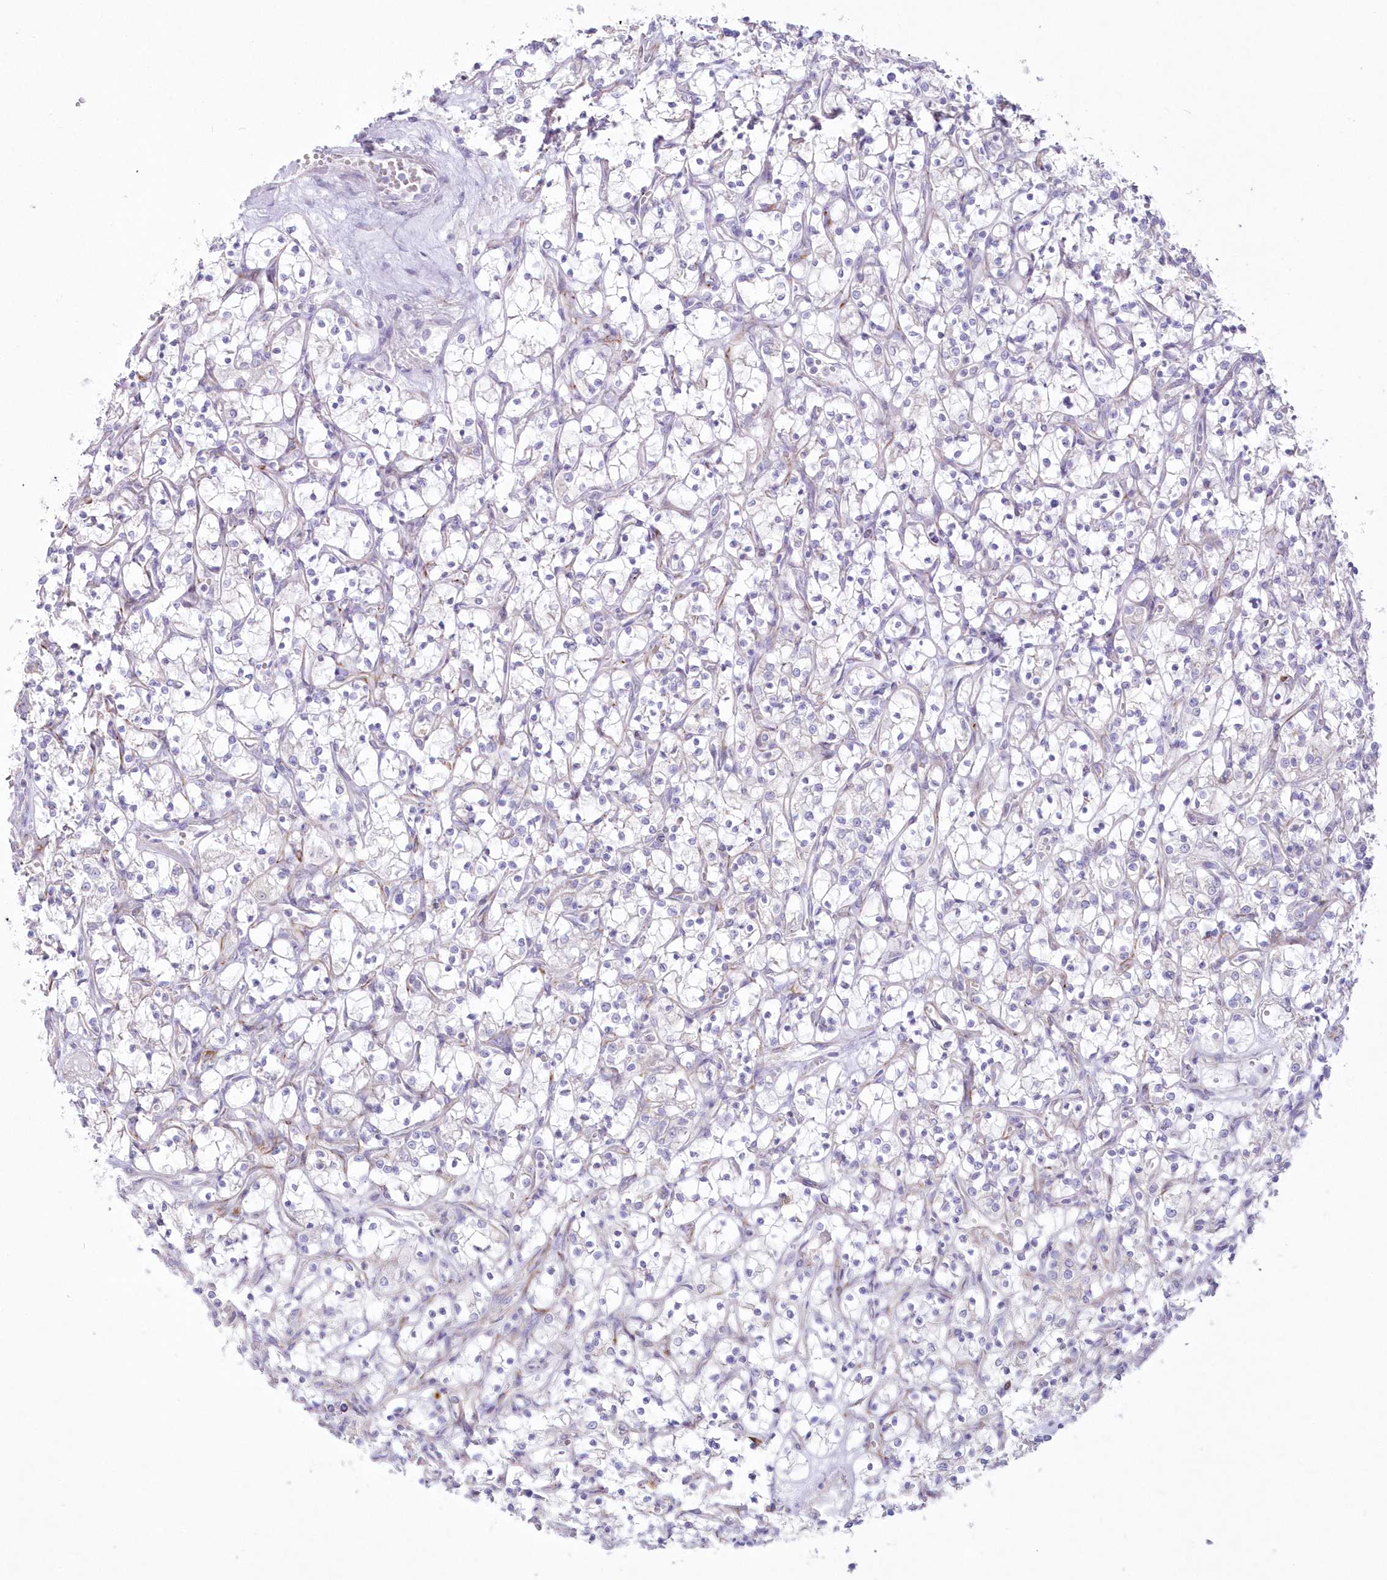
{"staining": {"intensity": "negative", "quantity": "none", "location": "none"}, "tissue": "renal cancer", "cell_type": "Tumor cells", "image_type": "cancer", "snomed": [{"axis": "morphology", "description": "Adenocarcinoma, NOS"}, {"axis": "topography", "description": "Kidney"}], "caption": "High power microscopy image of an immunohistochemistry micrograph of renal cancer, revealing no significant staining in tumor cells.", "gene": "ZNF843", "patient": {"sex": "female", "age": 69}}